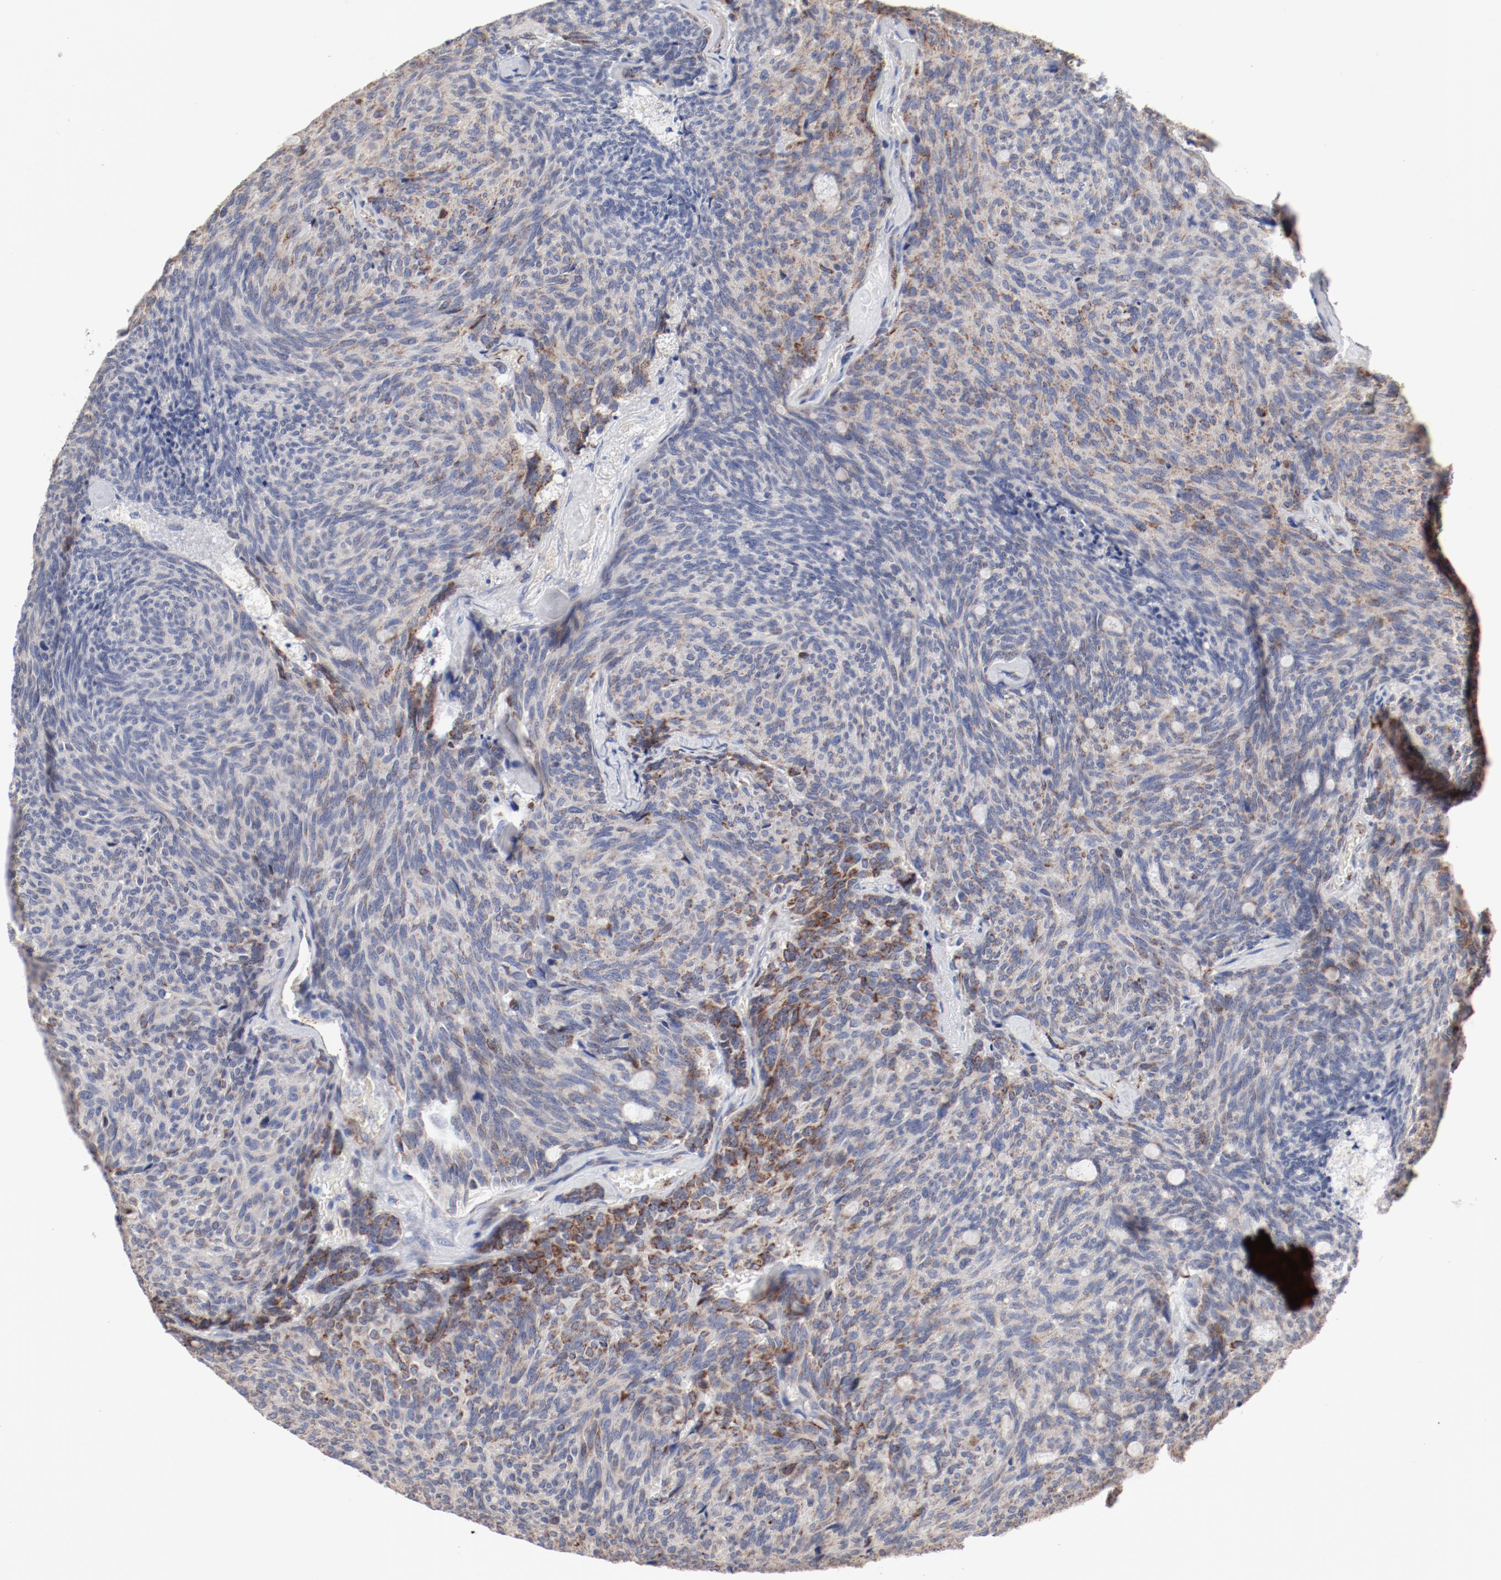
{"staining": {"intensity": "moderate", "quantity": ">75%", "location": "cytoplasmic/membranous"}, "tissue": "carcinoid", "cell_type": "Tumor cells", "image_type": "cancer", "snomed": [{"axis": "morphology", "description": "Carcinoid, malignant, NOS"}, {"axis": "topography", "description": "Pancreas"}], "caption": "Protein expression by immunohistochemistry displays moderate cytoplasmic/membranous expression in about >75% of tumor cells in malignant carcinoid.", "gene": "NDUFV2", "patient": {"sex": "female", "age": 54}}